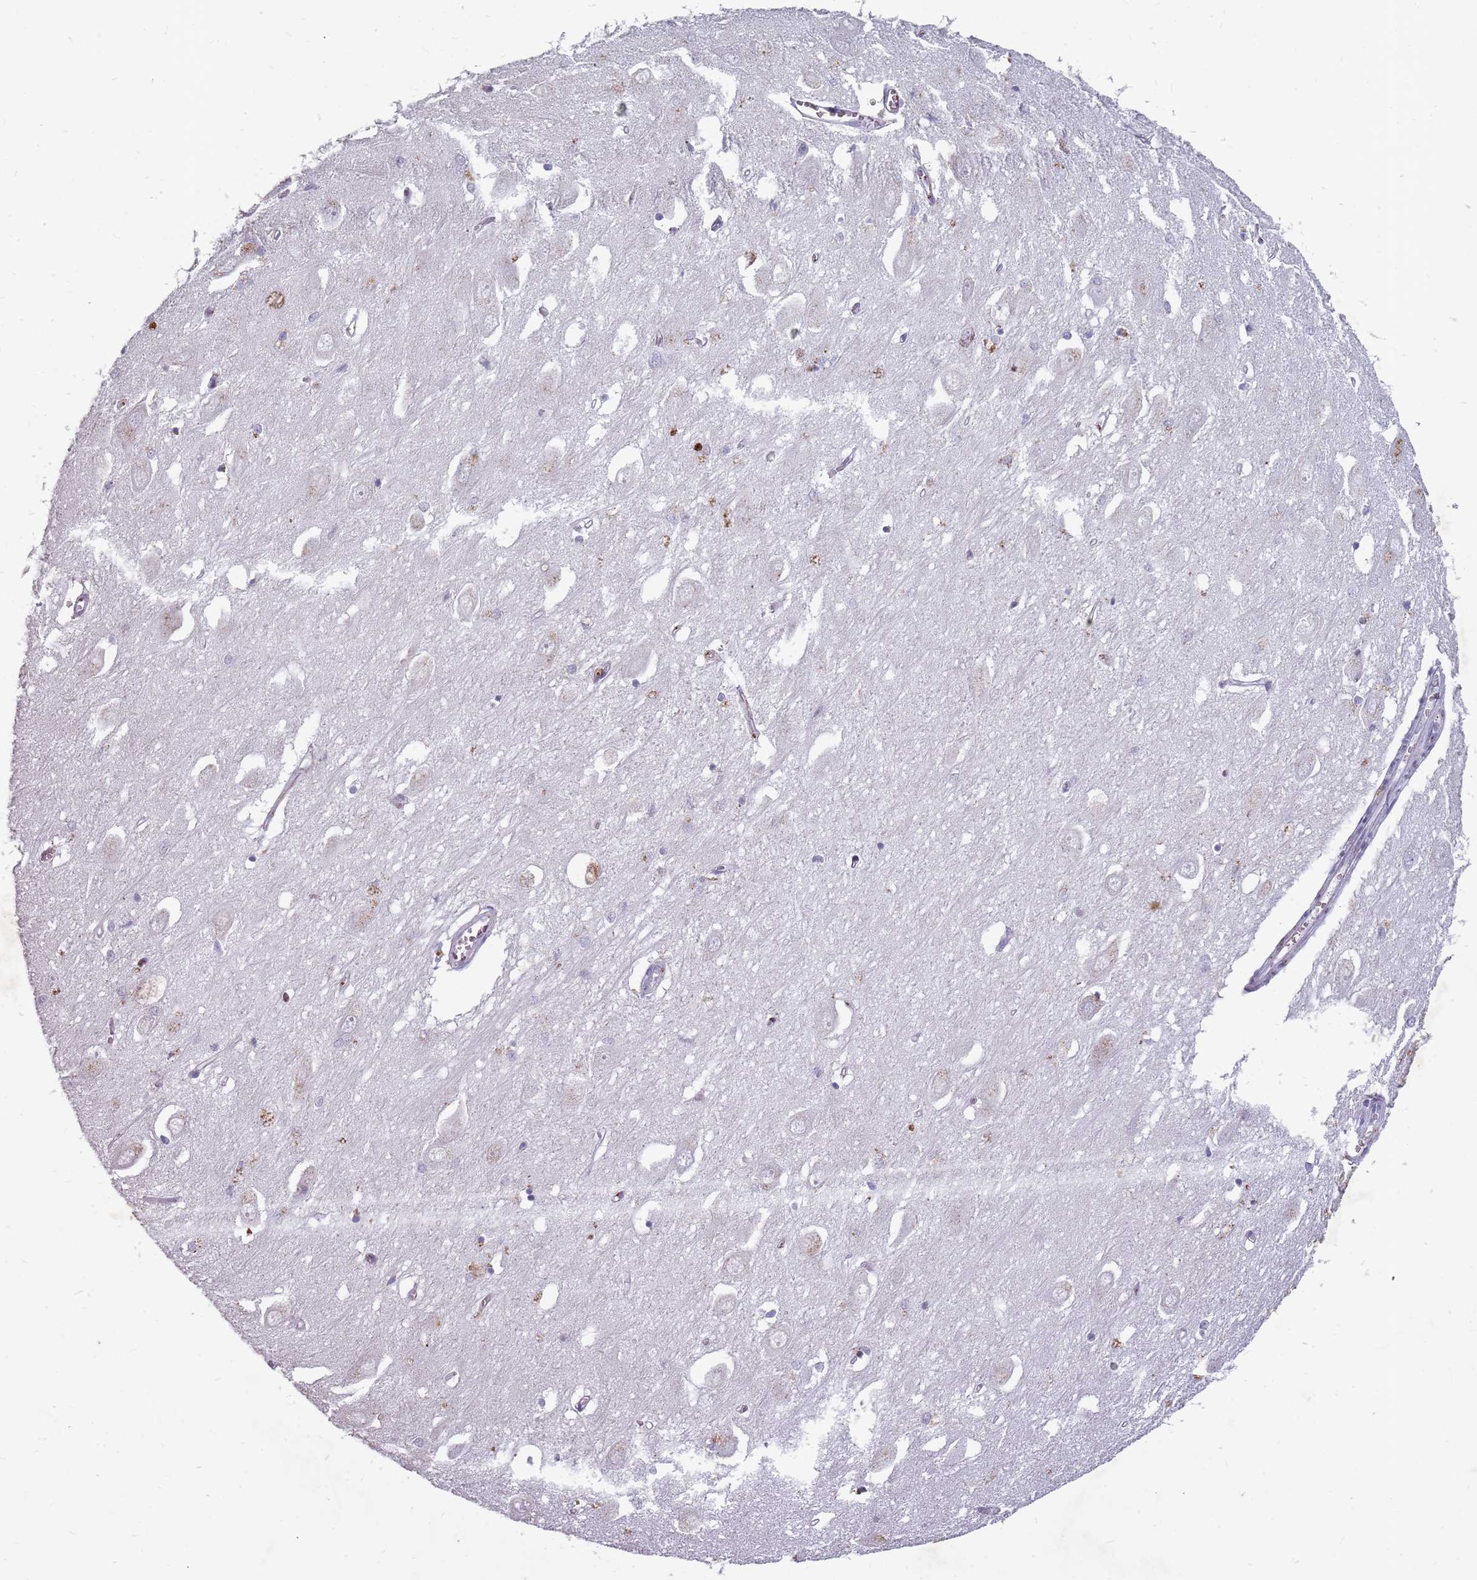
{"staining": {"intensity": "negative", "quantity": "none", "location": "none"}, "tissue": "hippocampus", "cell_type": "Glial cells", "image_type": "normal", "snomed": [{"axis": "morphology", "description": "Normal tissue, NOS"}, {"axis": "topography", "description": "Hippocampus"}], "caption": "An IHC histopathology image of unremarkable hippocampus is shown. There is no staining in glial cells of hippocampus. Nuclei are stained in blue.", "gene": "NEK6", "patient": {"sex": "female", "age": 64}}